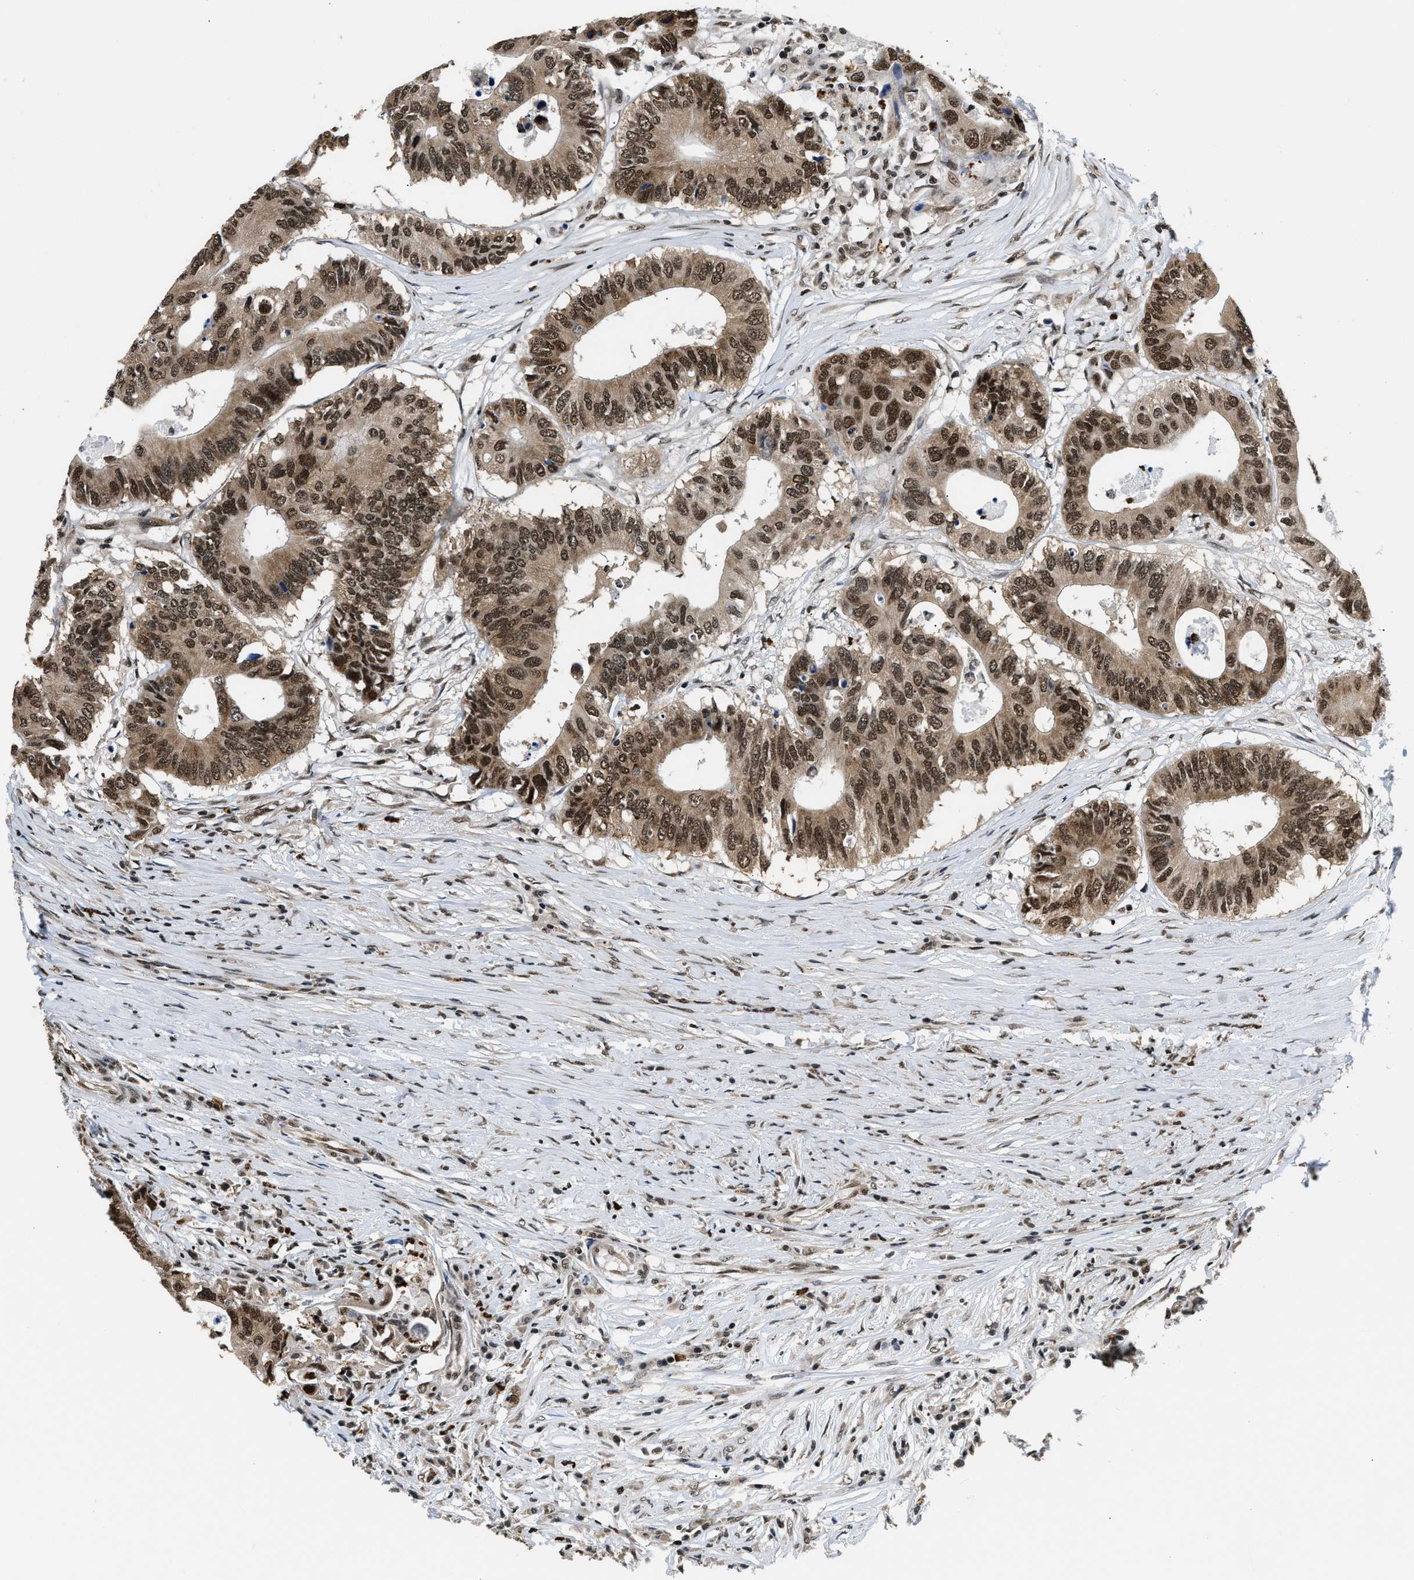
{"staining": {"intensity": "strong", "quantity": ">75%", "location": "cytoplasmic/membranous,nuclear"}, "tissue": "colorectal cancer", "cell_type": "Tumor cells", "image_type": "cancer", "snomed": [{"axis": "morphology", "description": "Adenocarcinoma, NOS"}, {"axis": "topography", "description": "Colon"}], "caption": "Immunohistochemistry (IHC) of human colorectal cancer shows high levels of strong cytoplasmic/membranous and nuclear staining in about >75% of tumor cells.", "gene": "CCNDBP1", "patient": {"sex": "male", "age": 71}}